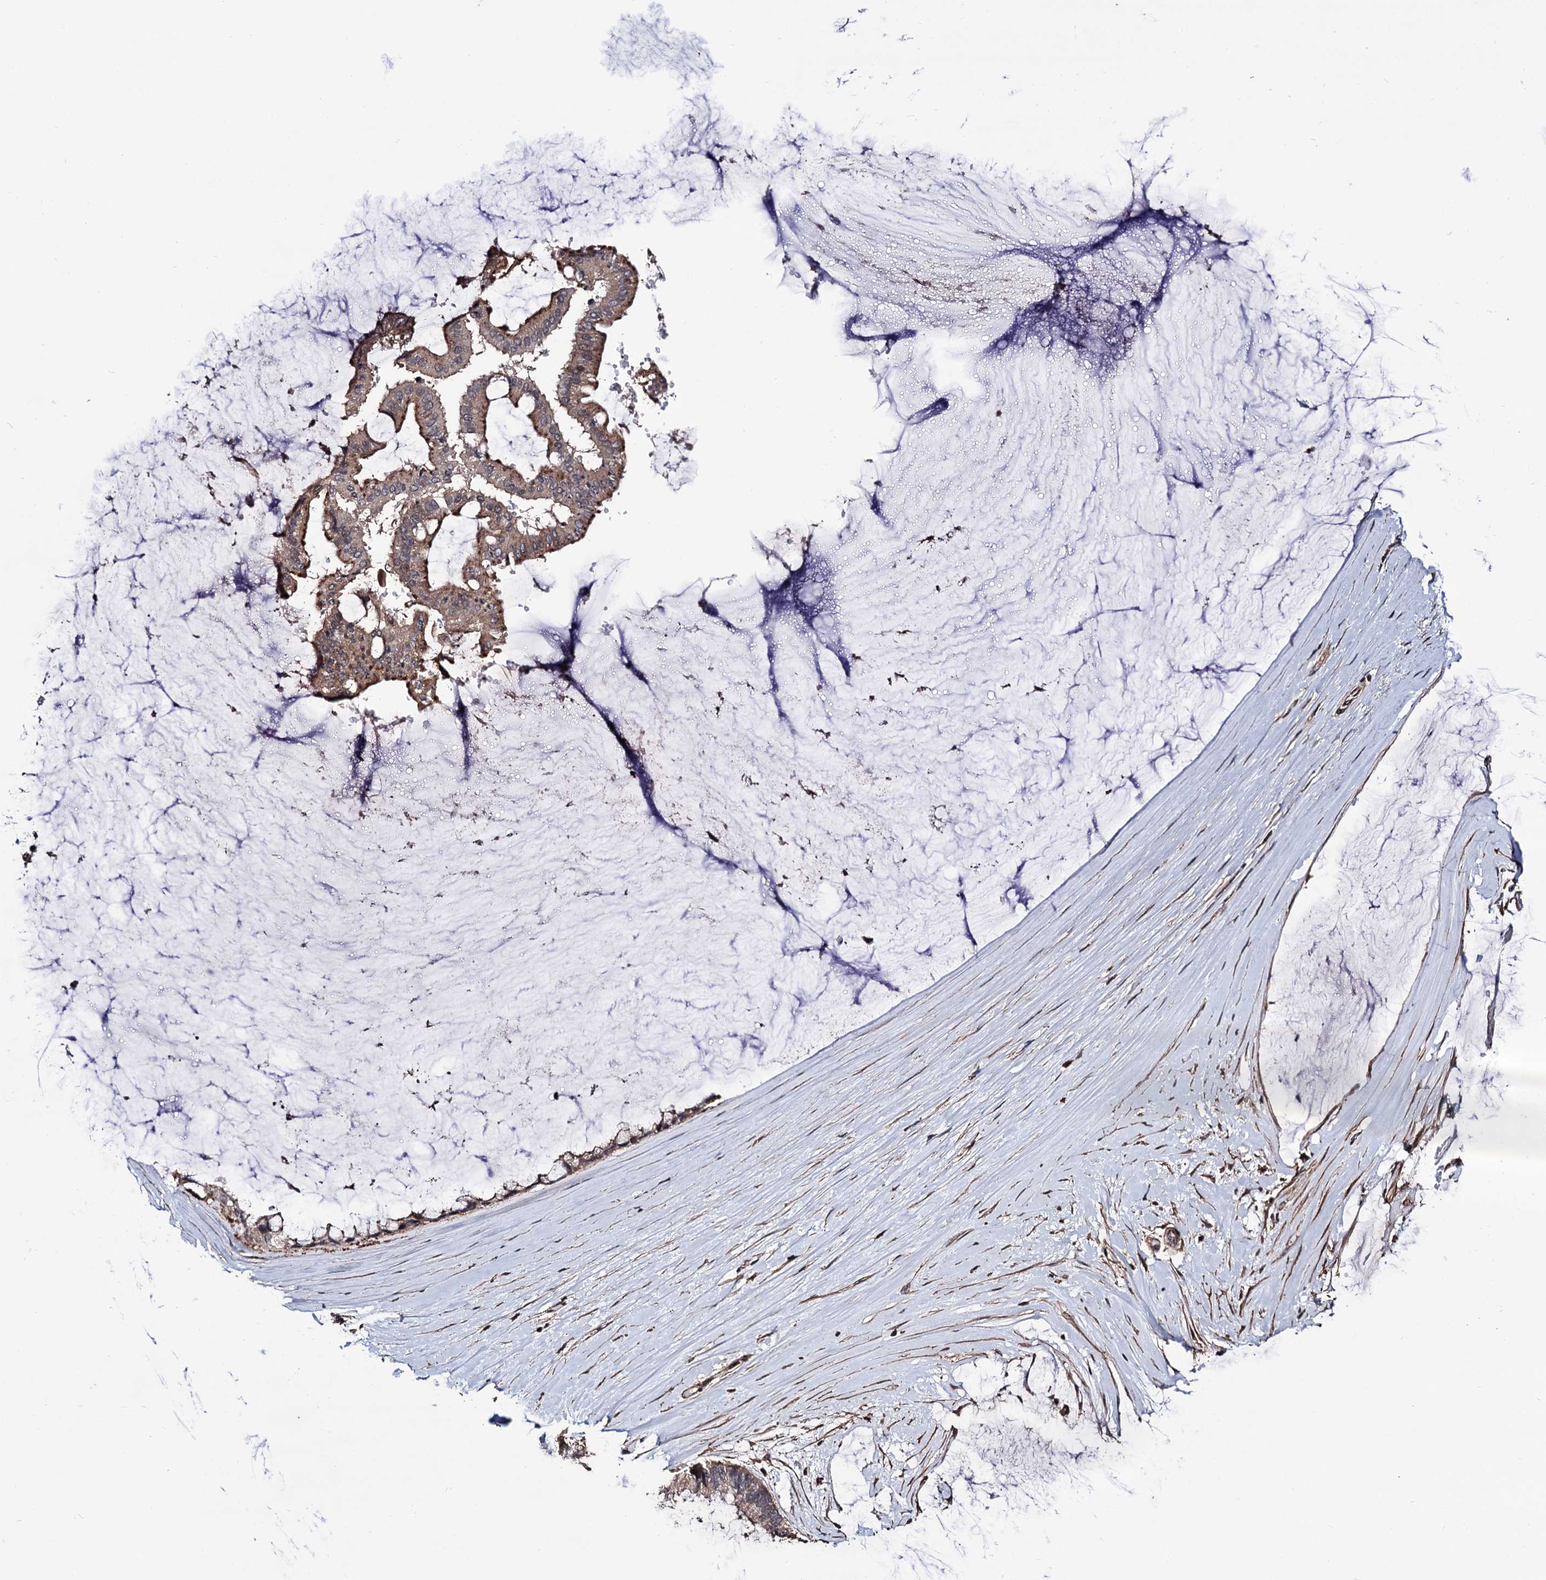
{"staining": {"intensity": "moderate", "quantity": ">75%", "location": "cytoplasmic/membranous"}, "tissue": "ovarian cancer", "cell_type": "Tumor cells", "image_type": "cancer", "snomed": [{"axis": "morphology", "description": "Cystadenocarcinoma, mucinous, NOS"}, {"axis": "topography", "description": "Ovary"}], "caption": "Ovarian mucinous cystadenocarcinoma was stained to show a protein in brown. There is medium levels of moderate cytoplasmic/membranous expression in about >75% of tumor cells. (Brightfield microscopy of DAB IHC at high magnification).", "gene": "MICAL2", "patient": {"sex": "female", "age": 39}}